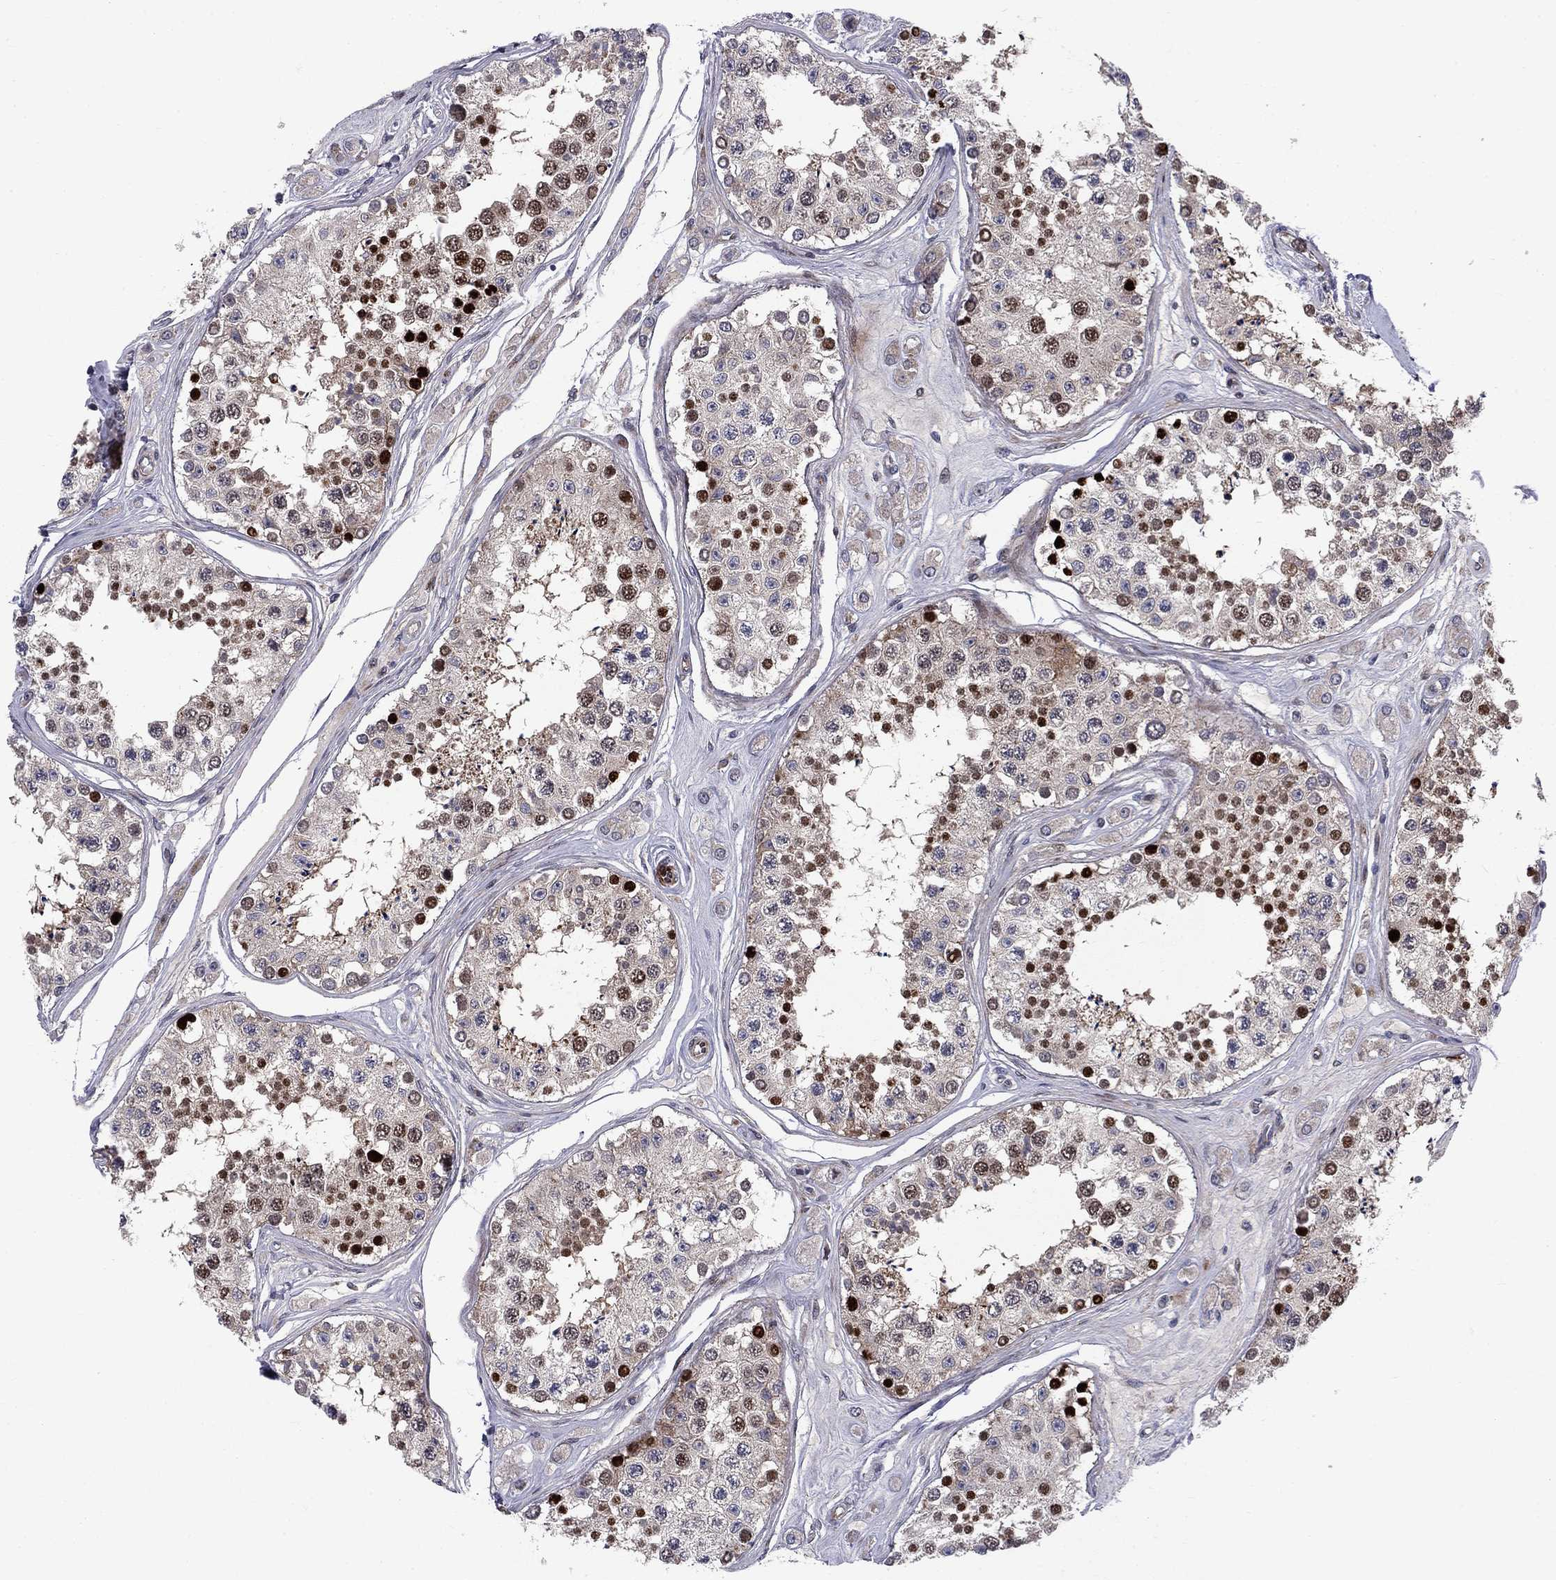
{"staining": {"intensity": "strong", "quantity": "<25%", "location": "nuclear"}, "tissue": "testis", "cell_type": "Cells in seminiferous ducts", "image_type": "normal", "snomed": [{"axis": "morphology", "description": "Normal tissue, NOS"}, {"axis": "topography", "description": "Testis"}], "caption": "Protein expression analysis of normal human testis reveals strong nuclear expression in about <25% of cells in seminiferous ducts. Using DAB (brown) and hematoxylin (blue) stains, captured at high magnification using brightfield microscopy.", "gene": "MIOS", "patient": {"sex": "male", "age": 25}}